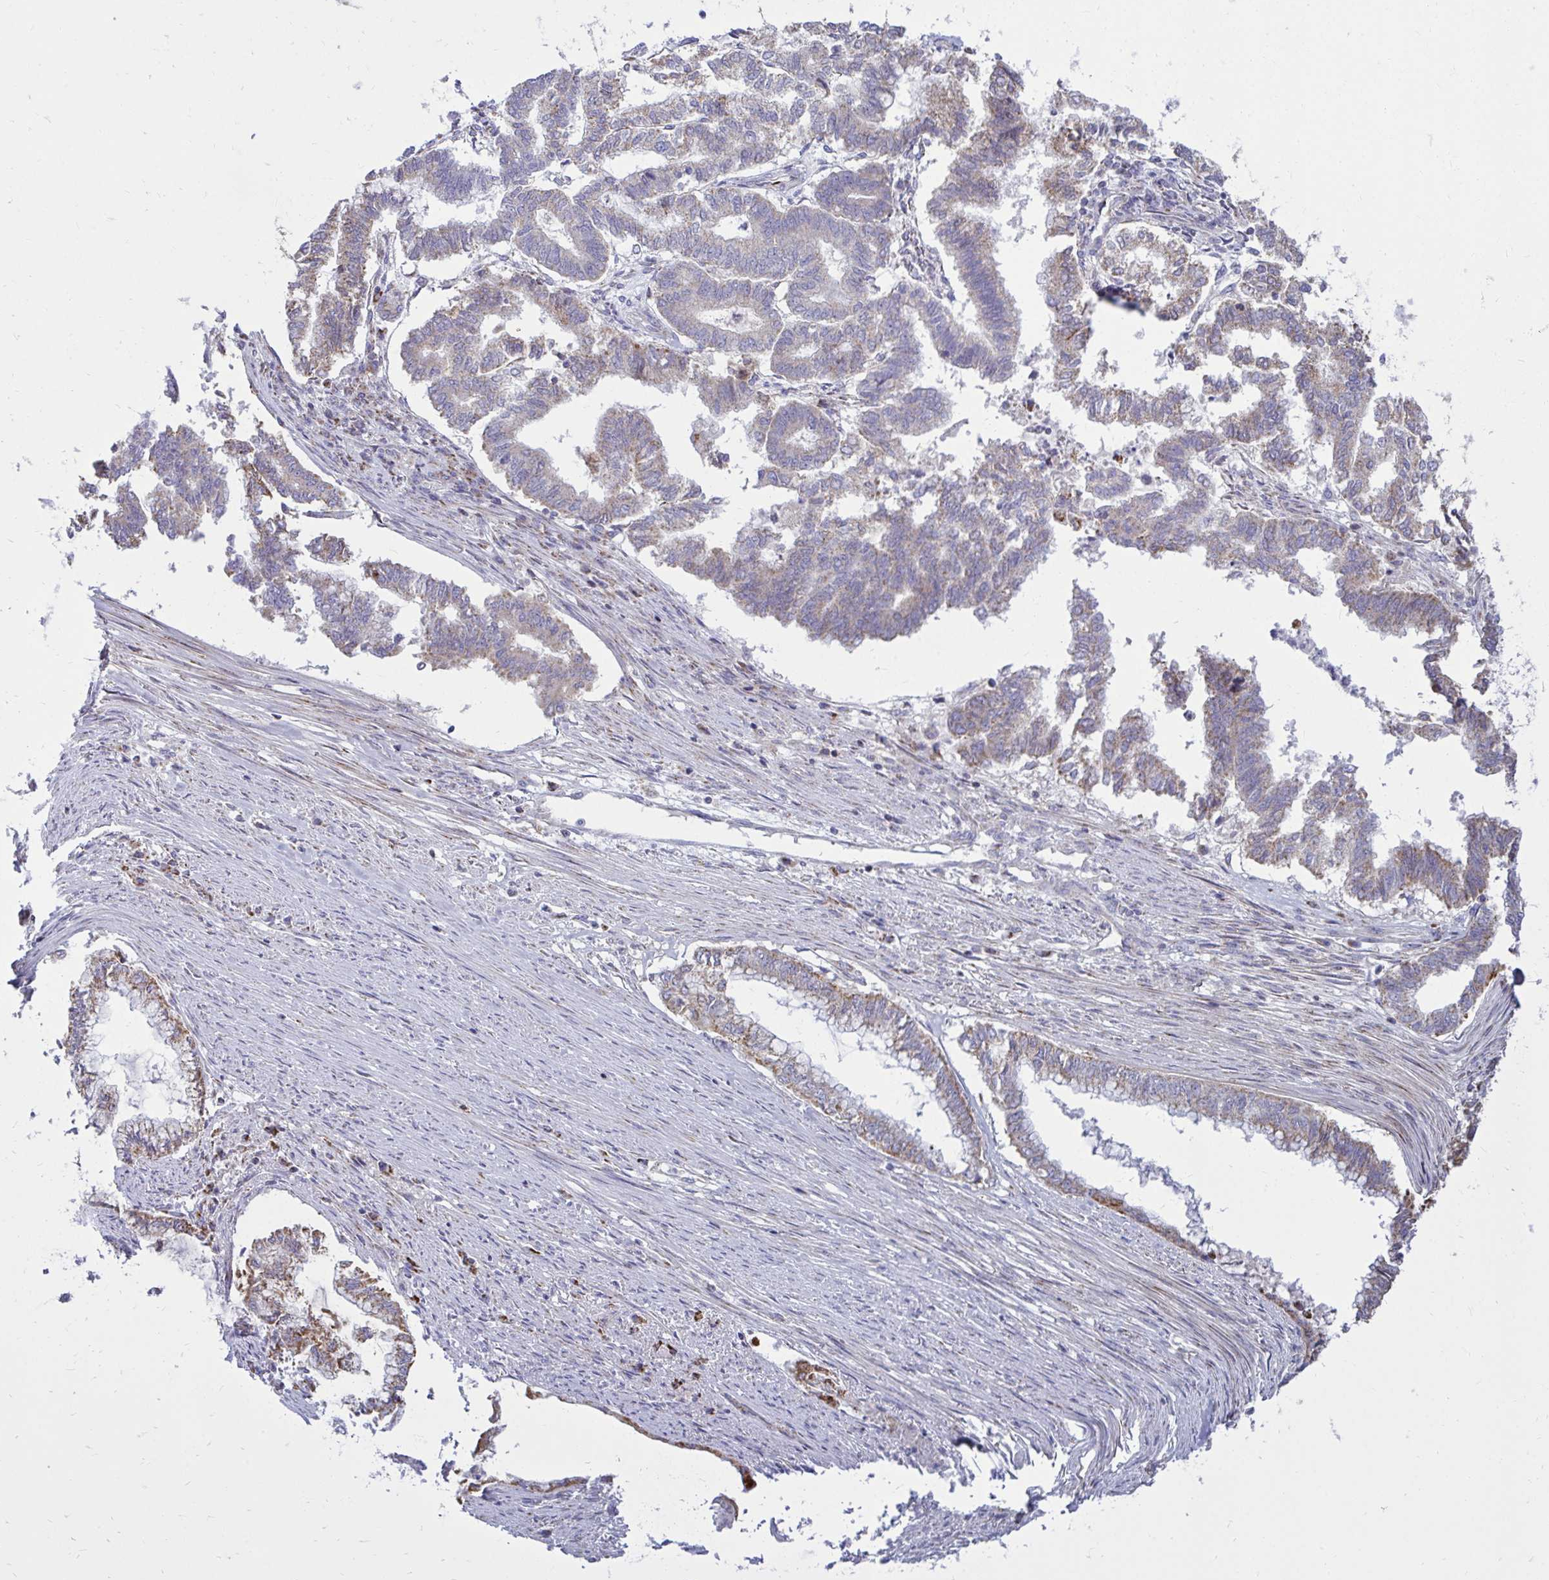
{"staining": {"intensity": "moderate", "quantity": ">75%", "location": "cytoplasmic/membranous"}, "tissue": "endometrial cancer", "cell_type": "Tumor cells", "image_type": "cancer", "snomed": [{"axis": "morphology", "description": "Adenocarcinoma, NOS"}, {"axis": "topography", "description": "Endometrium"}], "caption": "Brown immunohistochemical staining in human endometrial cancer (adenocarcinoma) displays moderate cytoplasmic/membranous positivity in approximately >75% of tumor cells.", "gene": "OR10R2", "patient": {"sex": "female", "age": 79}}